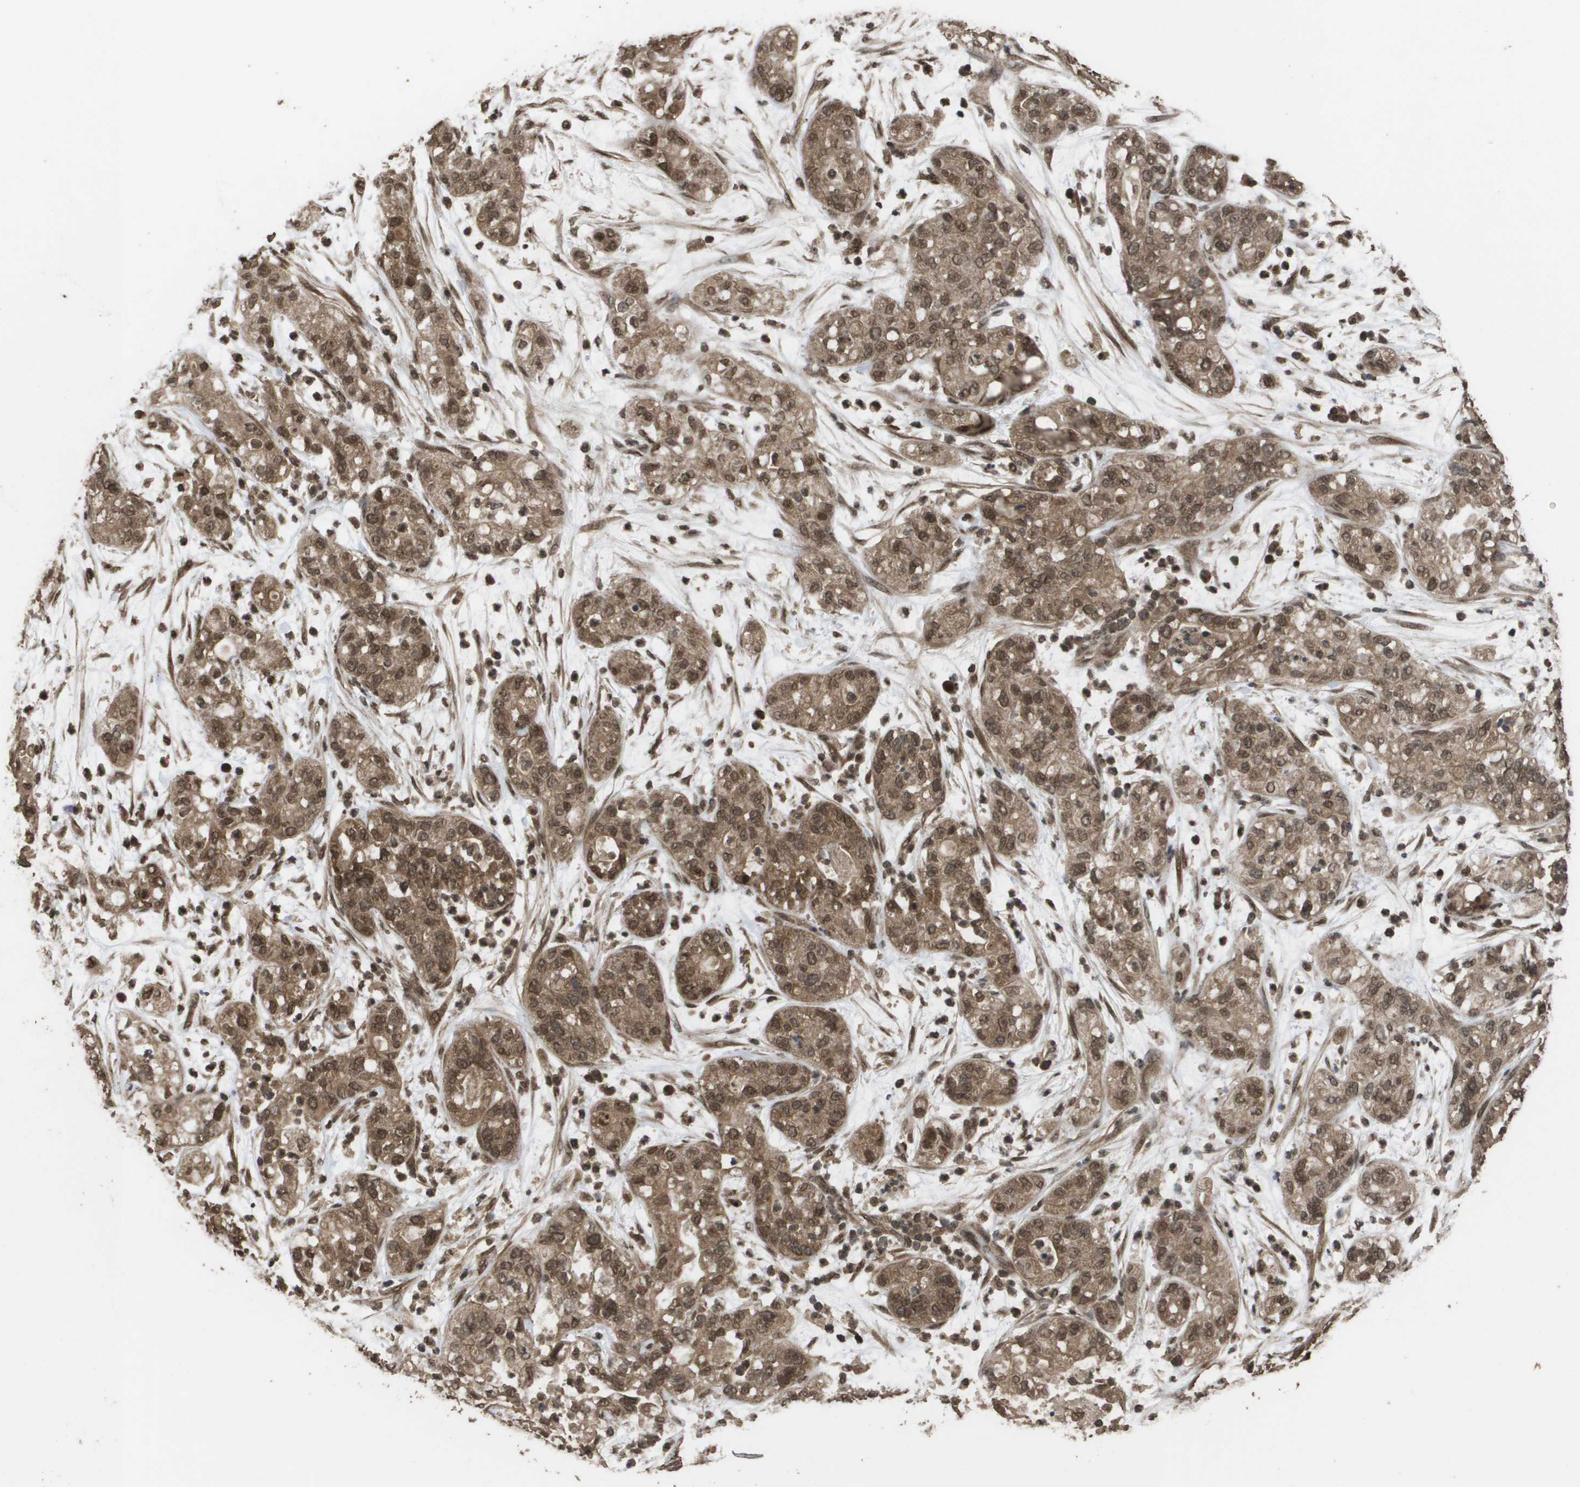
{"staining": {"intensity": "moderate", "quantity": ">75%", "location": "cytoplasmic/membranous,nuclear"}, "tissue": "pancreatic cancer", "cell_type": "Tumor cells", "image_type": "cancer", "snomed": [{"axis": "morphology", "description": "Adenocarcinoma, NOS"}, {"axis": "topography", "description": "Pancreas"}], "caption": "Protein staining demonstrates moderate cytoplasmic/membranous and nuclear positivity in about >75% of tumor cells in pancreatic cancer (adenocarcinoma).", "gene": "AXIN2", "patient": {"sex": "female", "age": 78}}